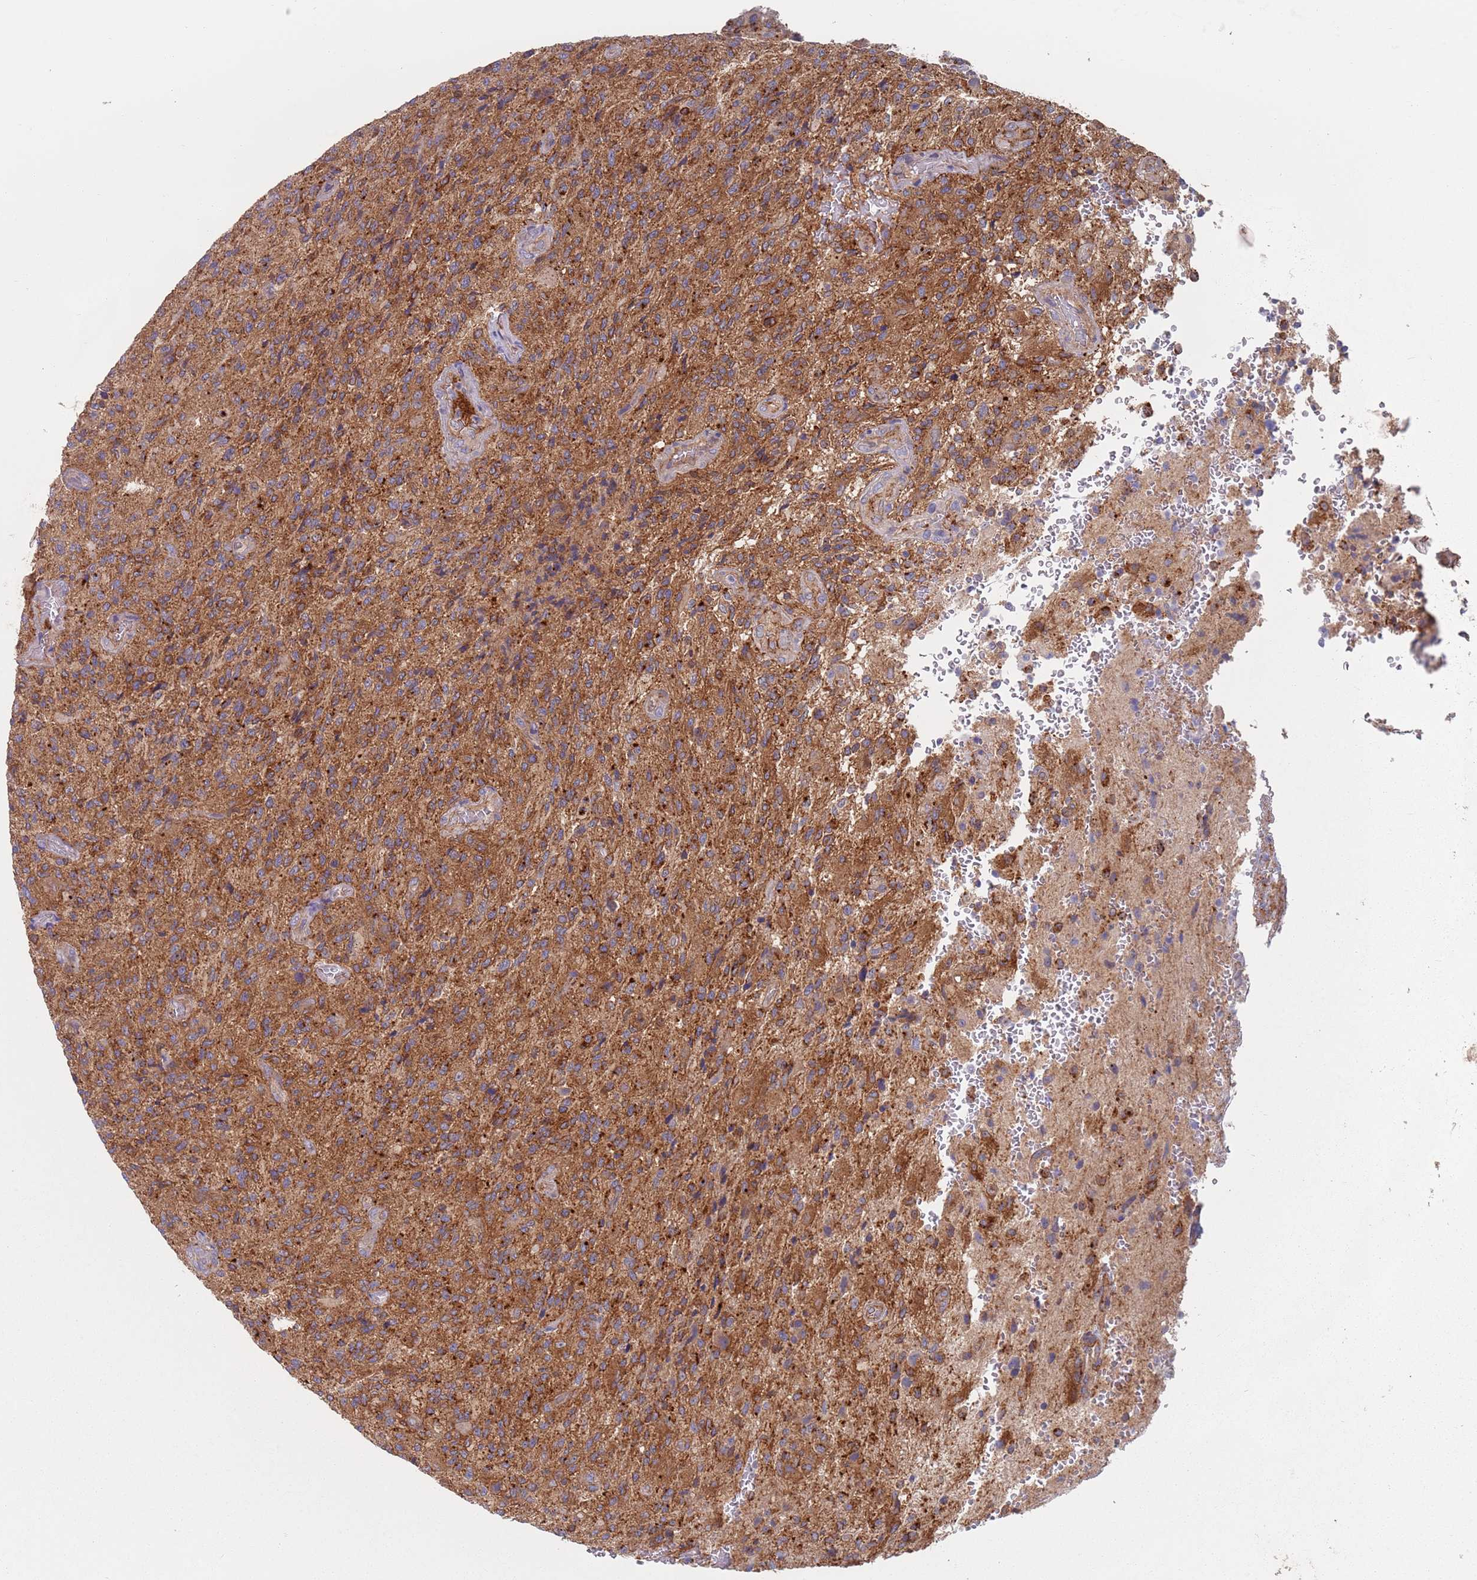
{"staining": {"intensity": "strong", "quantity": ">75%", "location": "cytoplasmic/membranous"}, "tissue": "glioma", "cell_type": "Tumor cells", "image_type": "cancer", "snomed": [{"axis": "morphology", "description": "Normal tissue, NOS"}, {"axis": "morphology", "description": "Glioma, malignant, High grade"}, {"axis": "topography", "description": "Cerebral cortex"}], "caption": "A brown stain labels strong cytoplasmic/membranous staining of a protein in glioma tumor cells. (brown staining indicates protein expression, while blue staining denotes nuclei).", "gene": "APPL2", "patient": {"sex": "male", "age": 56}}